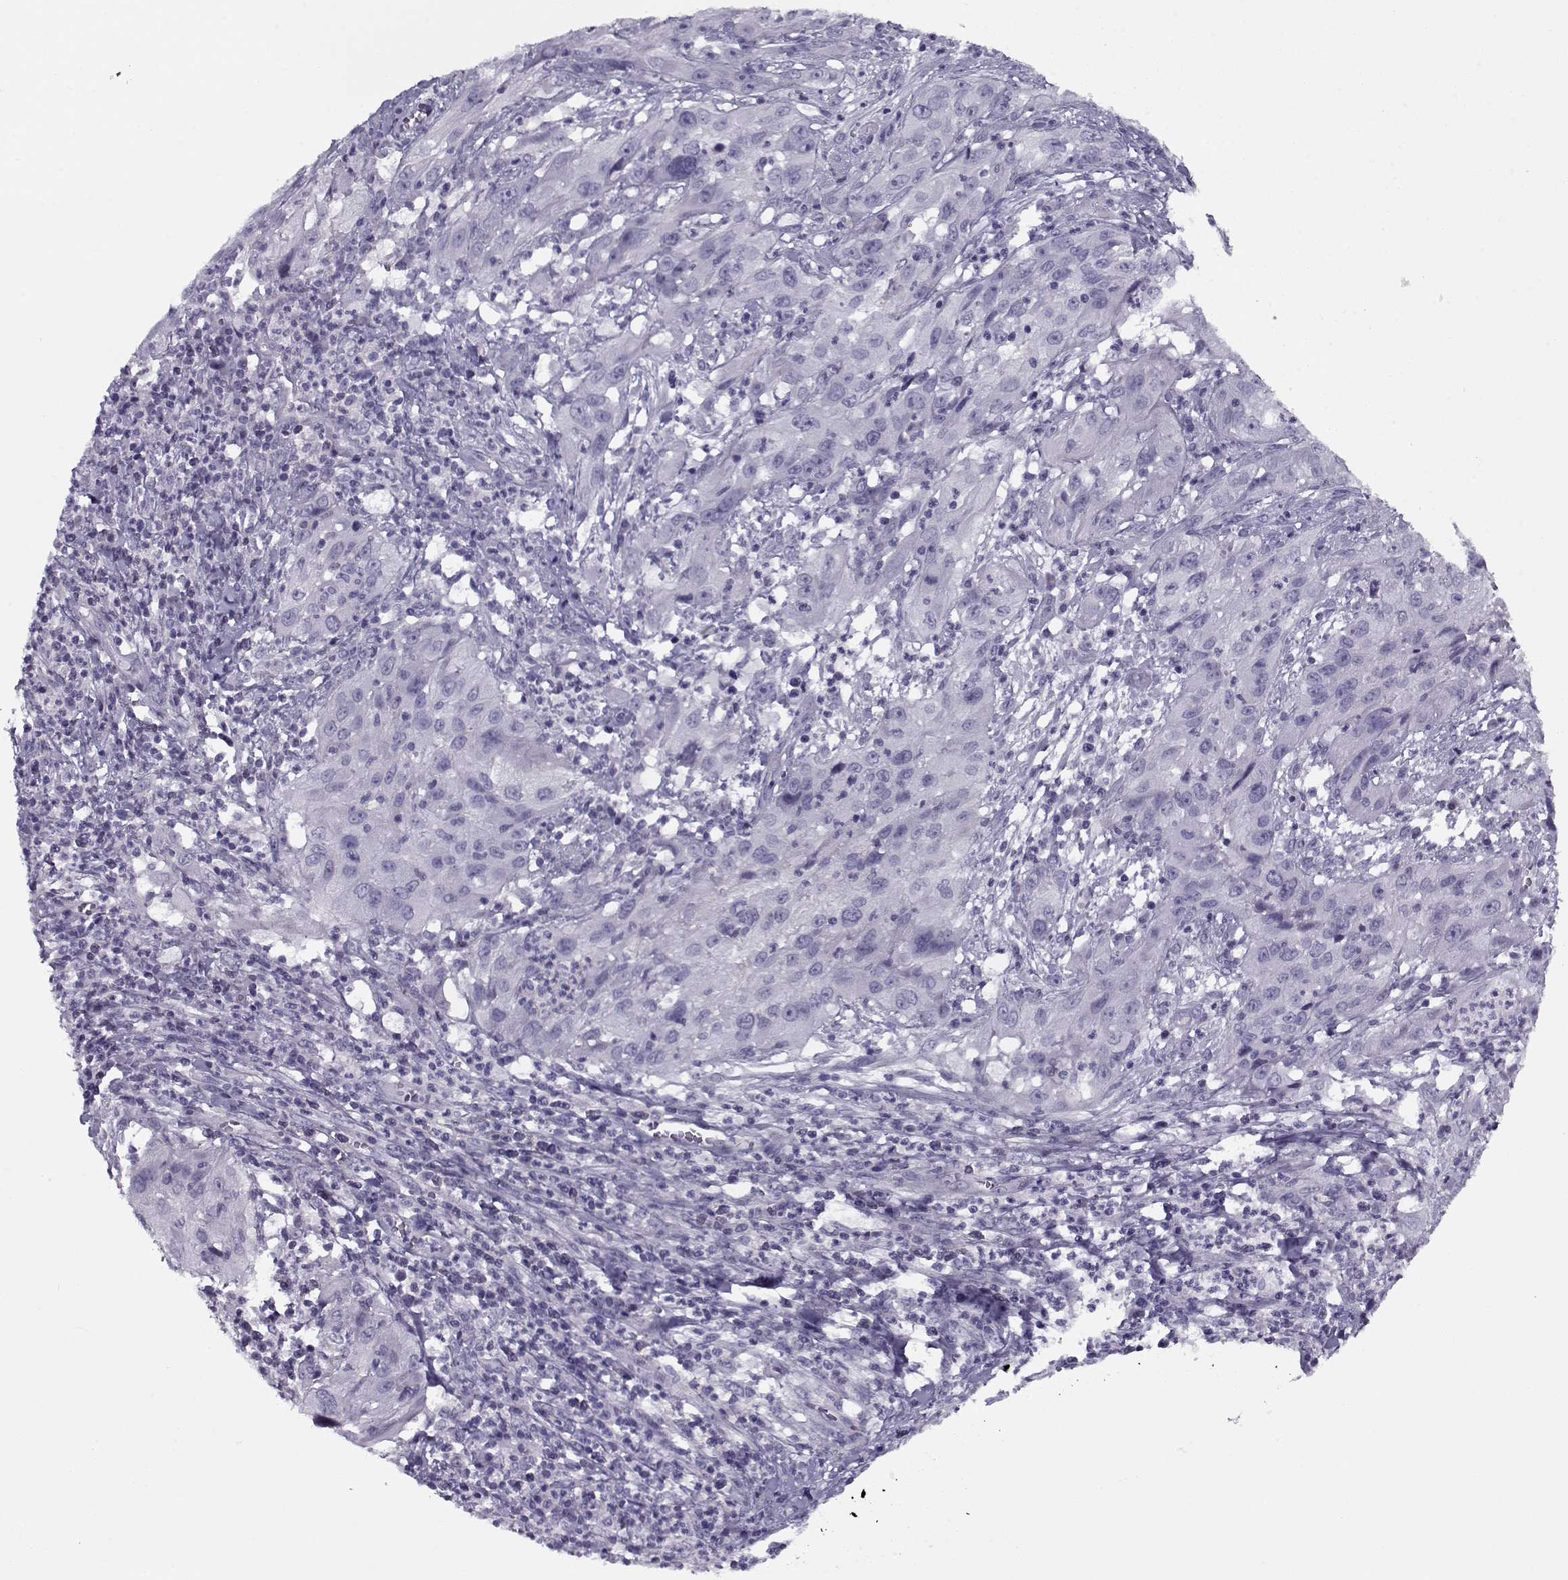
{"staining": {"intensity": "negative", "quantity": "none", "location": "none"}, "tissue": "cervical cancer", "cell_type": "Tumor cells", "image_type": "cancer", "snomed": [{"axis": "morphology", "description": "Squamous cell carcinoma, NOS"}, {"axis": "topography", "description": "Cervix"}], "caption": "Image shows no significant protein positivity in tumor cells of cervical squamous cell carcinoma. Nuclei are stained in blue.", "gene": "PP2D1", "patient": {"sex": "female", "age": 32}}